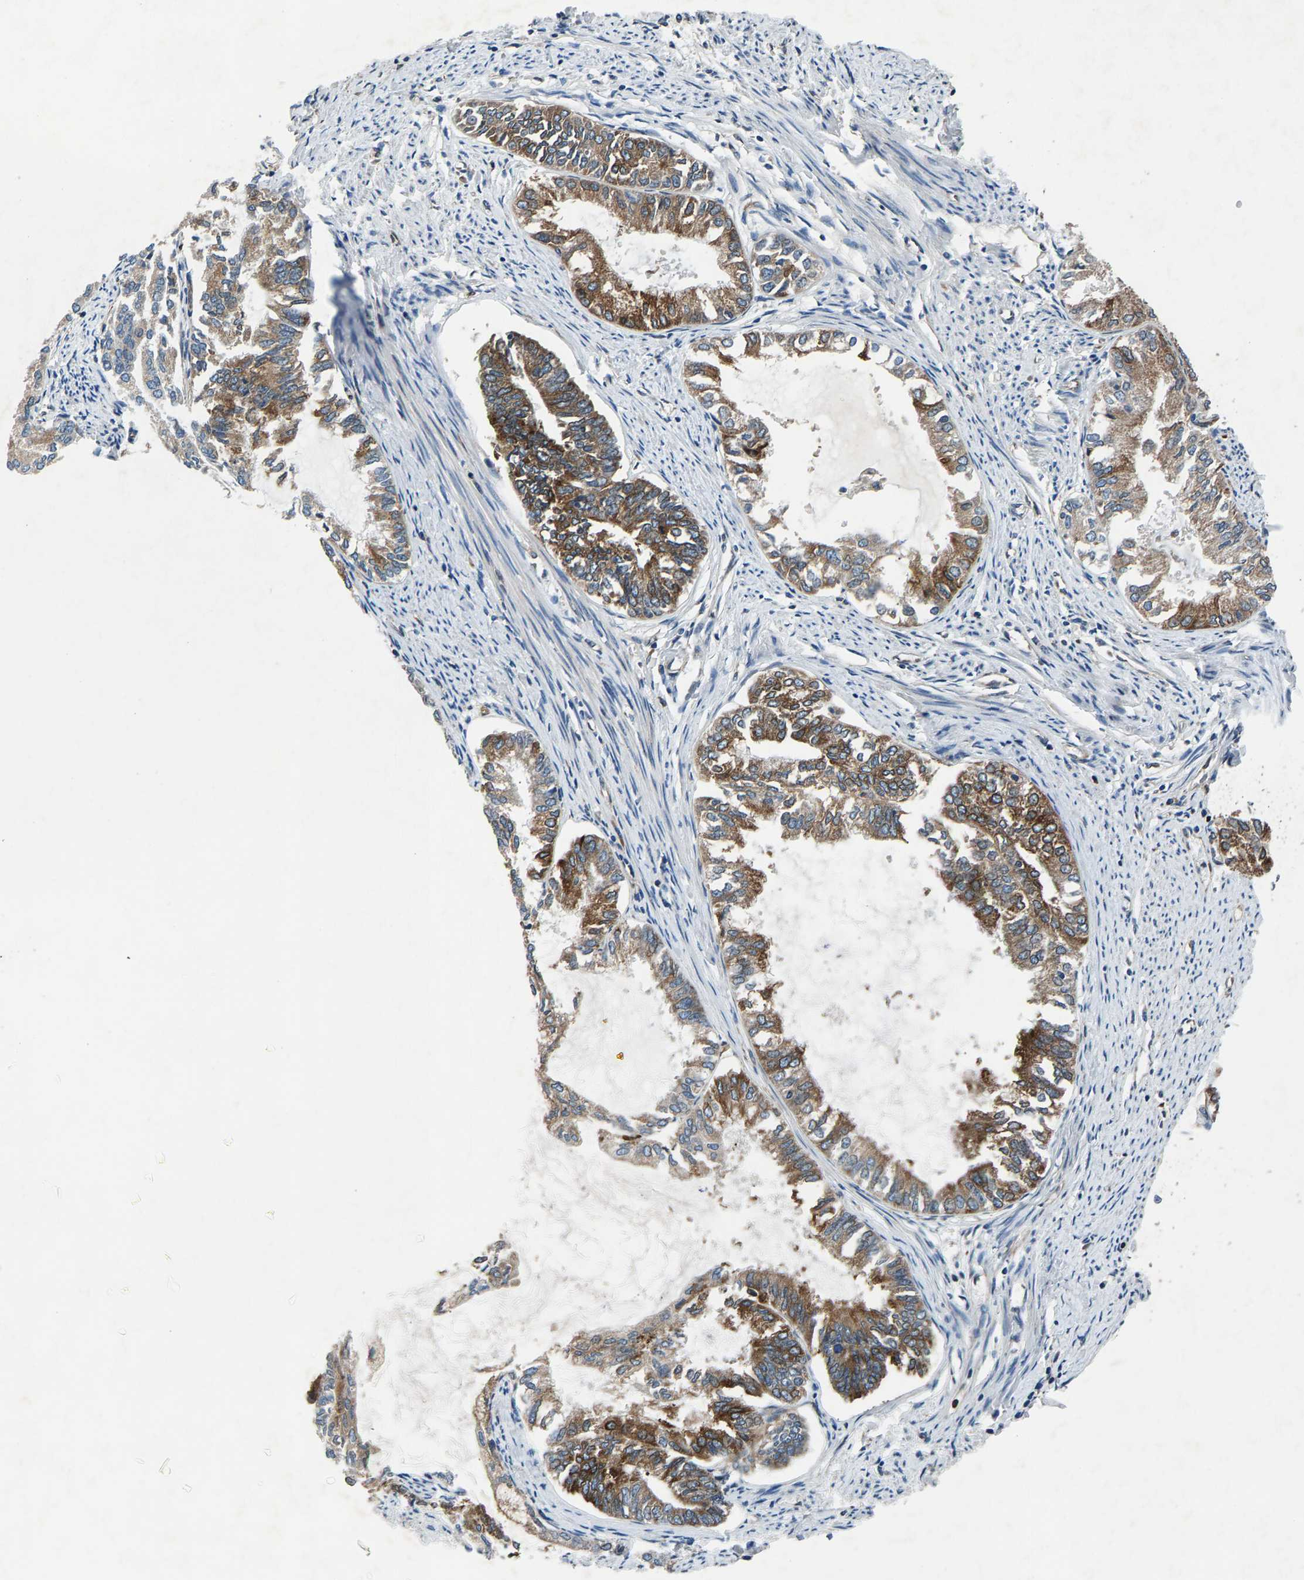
{"staining": {"intensity": "moderate", "quantity": ">75%", "location": "cytoplasmic/membranous"}, "tissue": "endometrial cancer", "cell_type": "Tumor cells", "image_type": "cancer", "snomed": [{"axis": "morphology", "description": "Adenocarcinoma, NOS"}, {"axis": "topography", "description": "Endometrium"}], "caption": "High-power microscopy captured an IHC image of endometrial adenocarcinoma, revealing moderate cytoplasmic/membranous staining in about >75% of tumor cells.", "gene": "LPCAT1", "patient": {"sex": "female", "age": 86}}